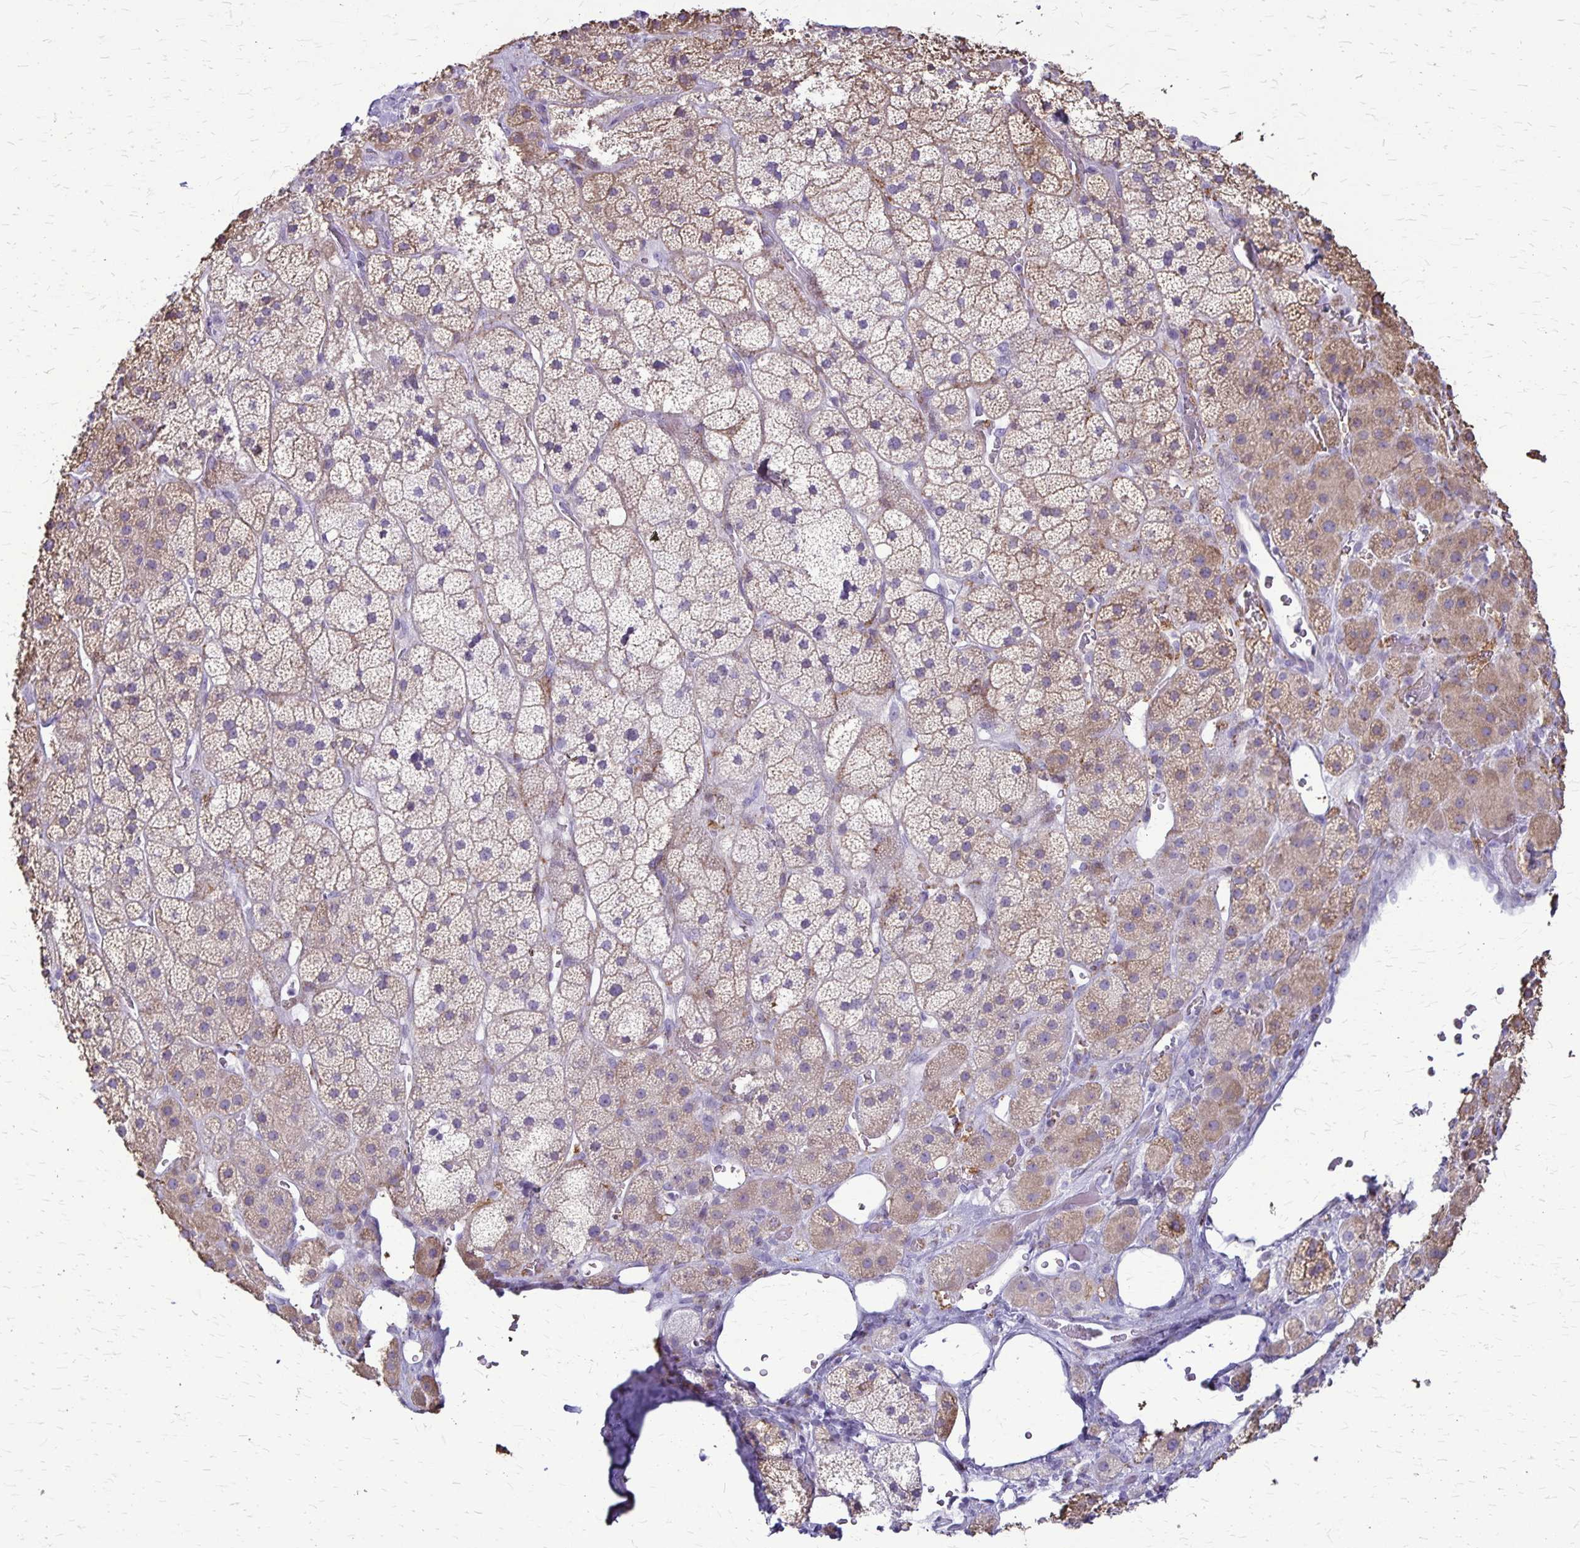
{"staining": {"intensity": "moderate", "quantity": "25%-75%", "location": "cytoplasmic/membranous"}, "tissue": "adrenal gland", "cell_type": "Glandular cells", "image_type": "normal", "snomed": [{"axis": "morphology", "description": "Normal tissue, NOS"}, {"axis": "topography", "description": "Adrenal gland"}], "caption": "Adrenal gland stained with DAB immunohistochemistry reveals medium levels of moderate cytoplasmic/membranous positivity in about 25%-75% of glandular cells. (DAB IHC, brown staining for protein, blue staining for nuclei).", "gene": "GP9", "patient": {"sex": "male", "age": 57}}